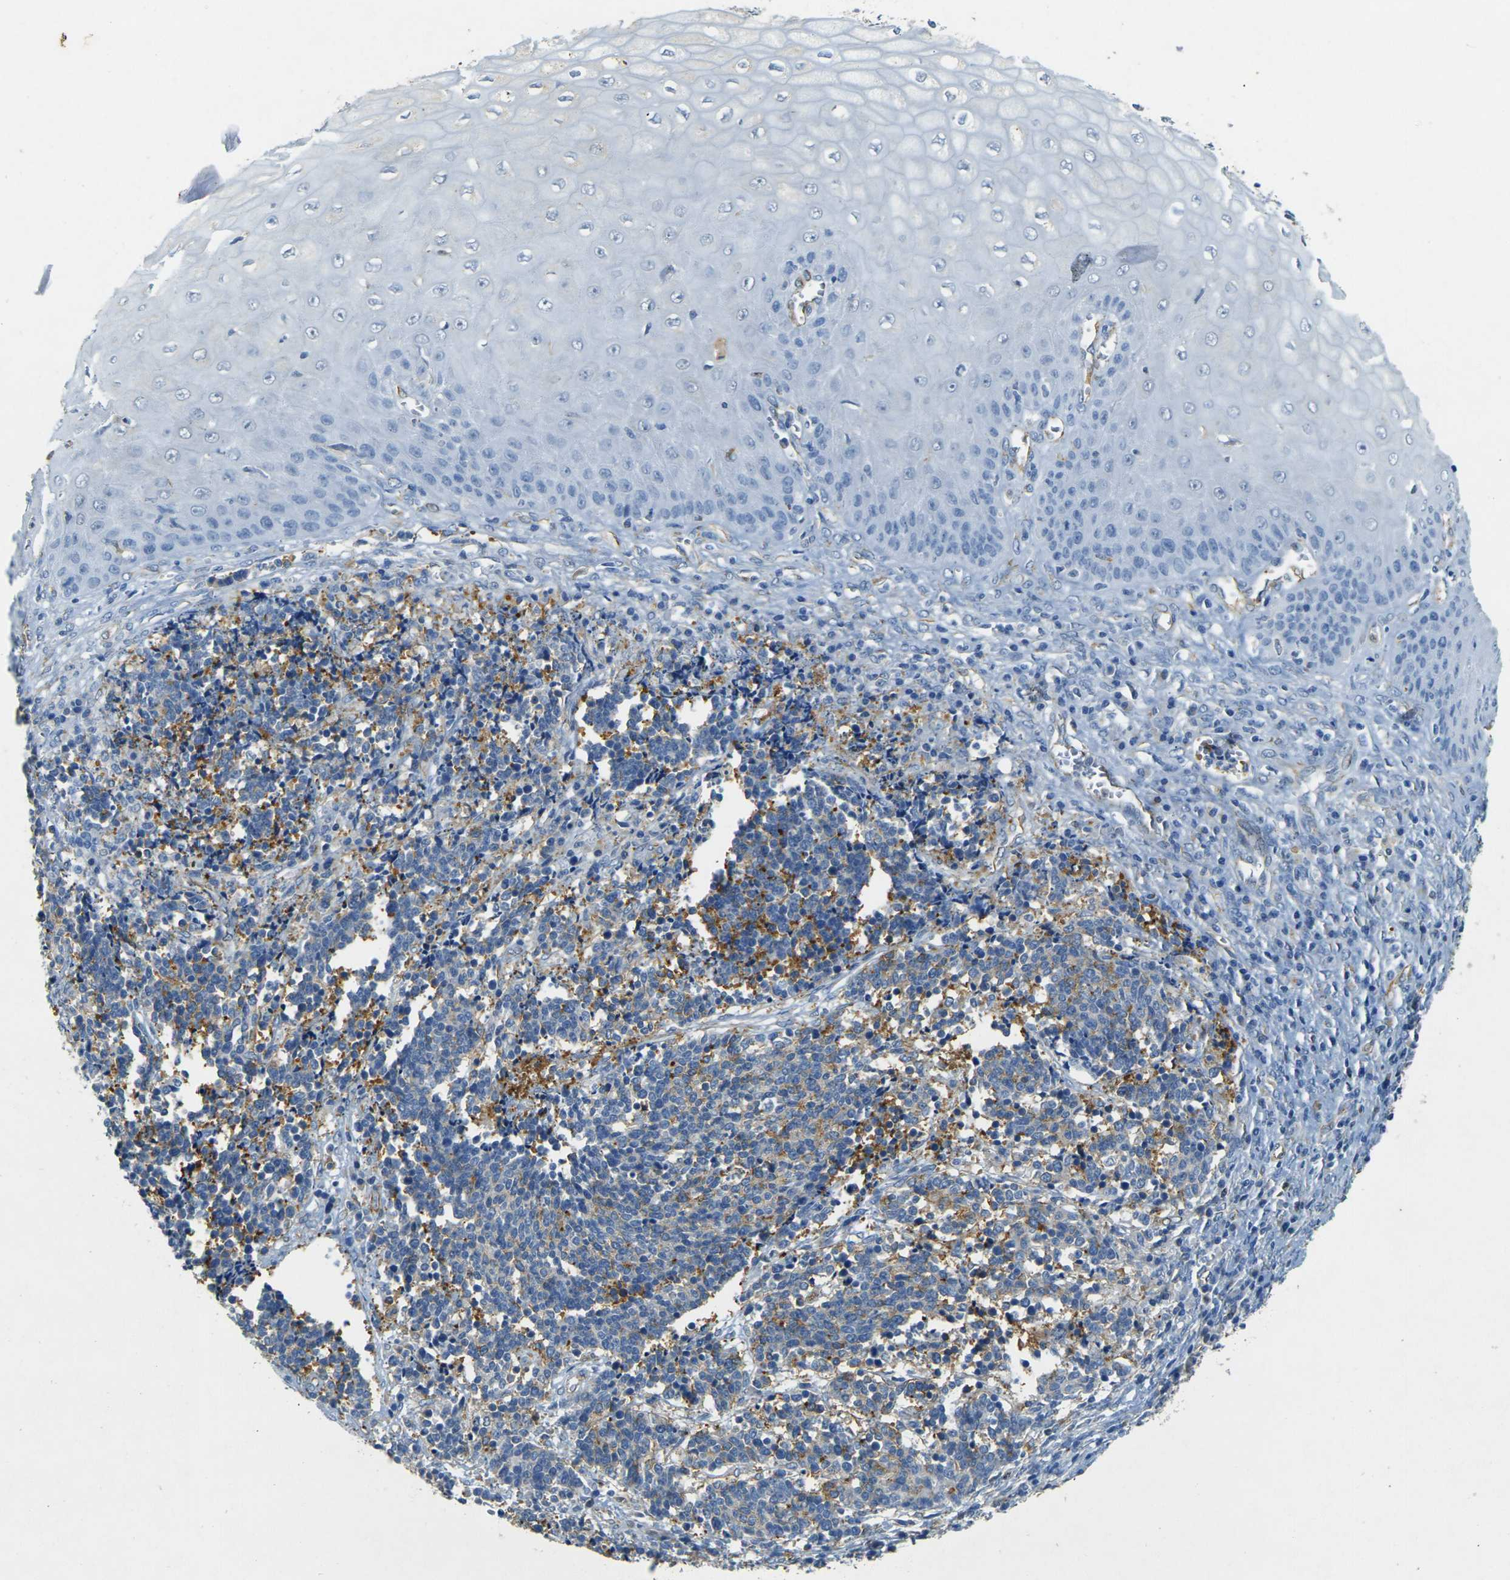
{"staining": {"intensity": "negative", "quantity": "none", "location": "none"}, "tissue": "cervical cancer", "cell_type": "Tumor cells", "image_type": "cancer", "snomed": [{"axis": "morphology", "description": "Squamous cell carcinoma, NOS"}, {"axis": "topography", "description": "Cervix"}], "caption": "Immunohistochemistry of cervical squamous cell carcinoma exhibits no expression in tumor cells.", "gene": "SORT1", "patient": {"sex": "female", "age": 35}}